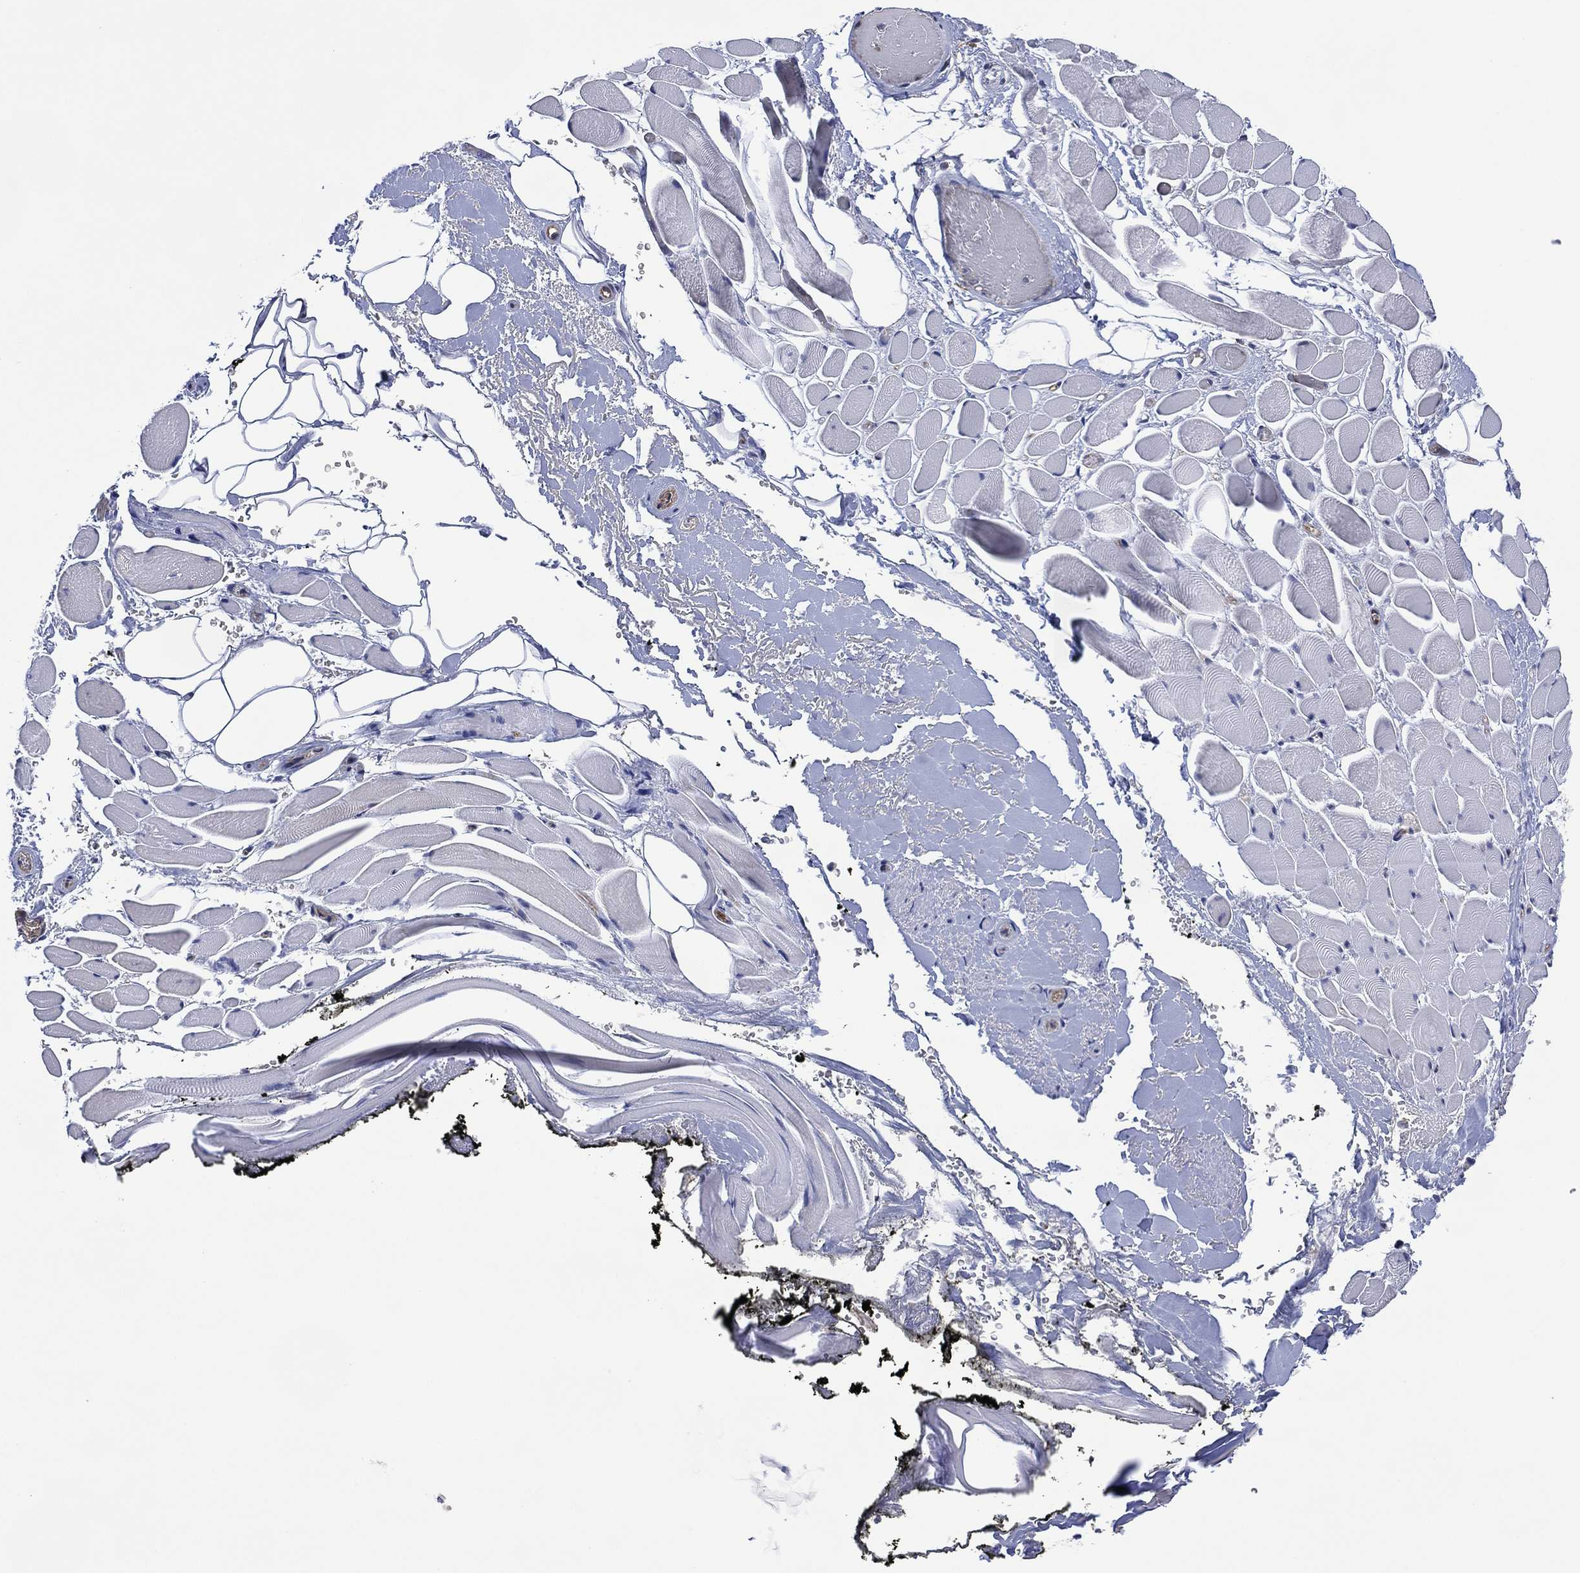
{"staining": {"intensity": "negative", "quantity": "none", "location": "none"}, "tissue": "adipose tissue", "cell_type": "Adipocytes", "image_type": "normal", "snomed": [{"axis": "morphology", "description": "Normal tissue, NOS"}, {"axis": "topography", "description": "Anal"}, {"axis": "topography", "description": "Peripheral nerve tissue"}], "caption": "This is an immunohistochemistry histopathology image of normal human adipose tissue. There is no expression in adipocytes.", "gene": "DPP4", "patient": {"sex": "male", "age": 53}}